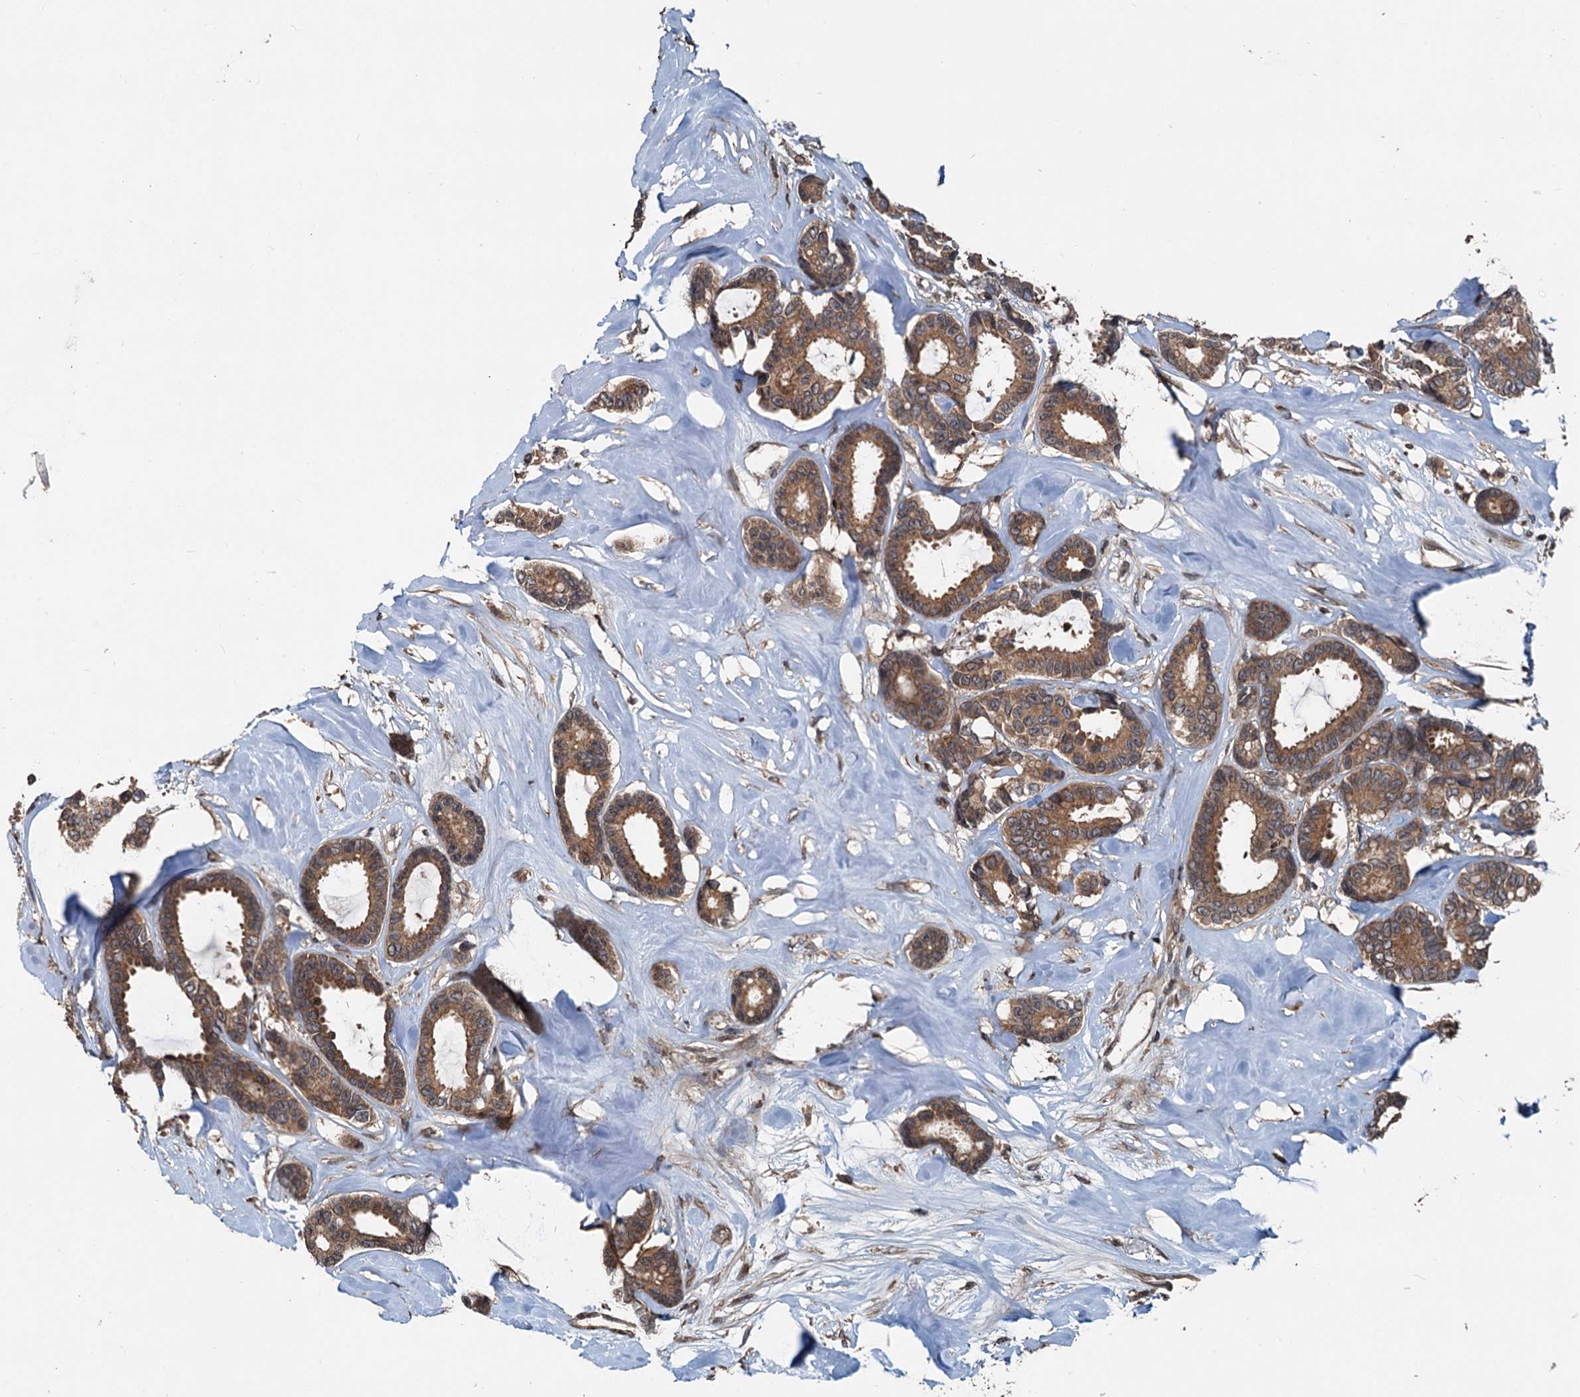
{"staining": {"intensity": "moderate", "quantity": ">75%", "location": "cytoplasmic/membranous"}, "tissue": "breast cancer", "cell_type": "Tumor cells", "image_type": "cancer", "snomed": [{"axis": "morphology", "description": "Duct carcinoma"}, {"axis": "topography", "description": "Breast"}], "caption": "Immunohistochemistry (DAB) staining of human breast intraductal carcinoma shows moderate cytoplasmic/membranous protein positivity in about >75% of tumor cells.", "gene": "N4BP2L2", "patient": {"sex": "female", "age": 87}}